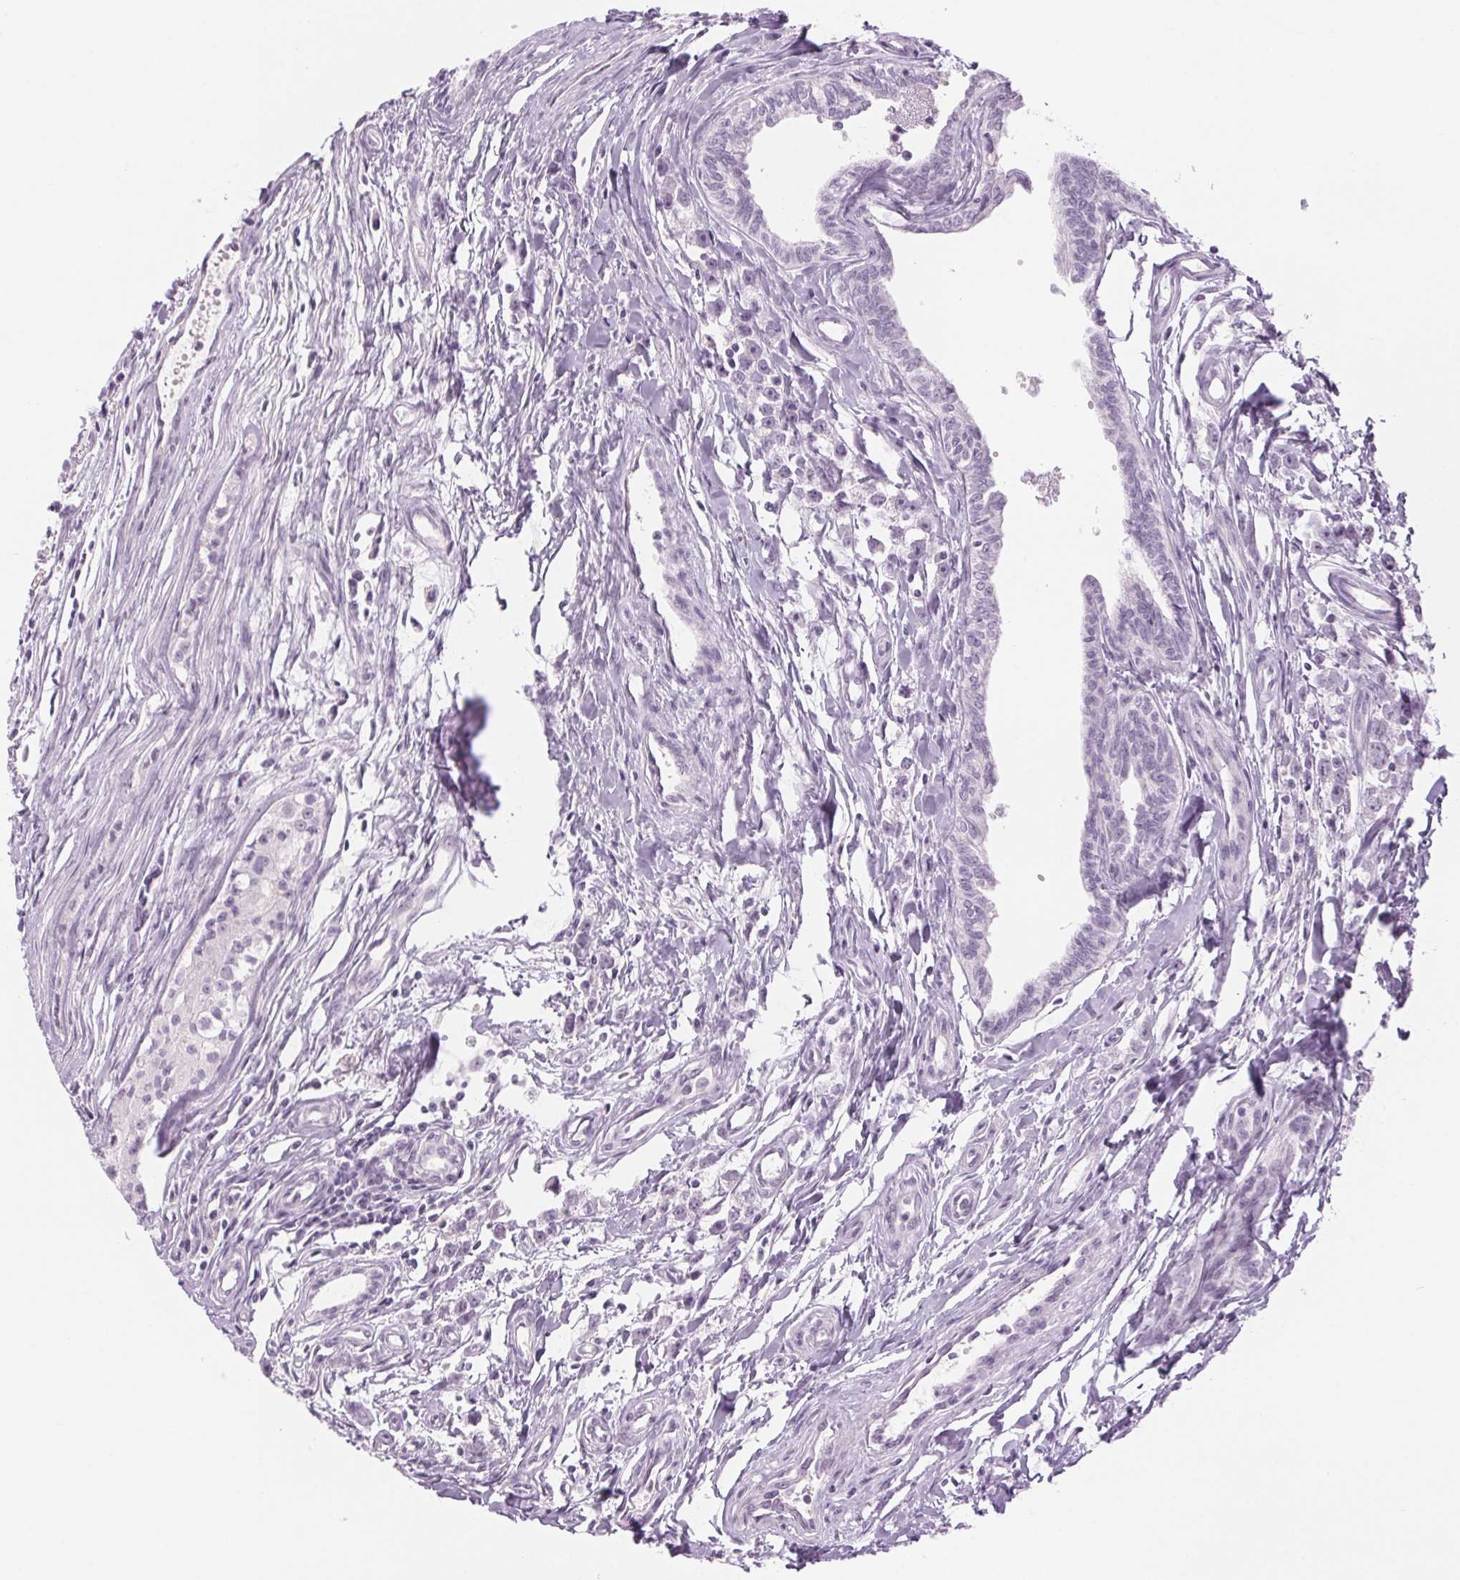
{"staining": {"intensity": "negative", "quantity": "none", "location": "none"}, "tissue": "testis cancer", "cell_type": "Tumor cells", "image_type": "cancer", "snomed": [{"axis": "morphology", "description": "Carcinoma, Embryonal, NOS"}, {"axis": "morphology", "description": "Teratoma, malignant, NOS"}, {"axis": "topography", "description": "Testis"}], "caption": "There is no significant positivity in tumor cells of testis malignant teratoma.", "gene": "SLC6A19", "patient": {"sex": "male", "age": 24}}